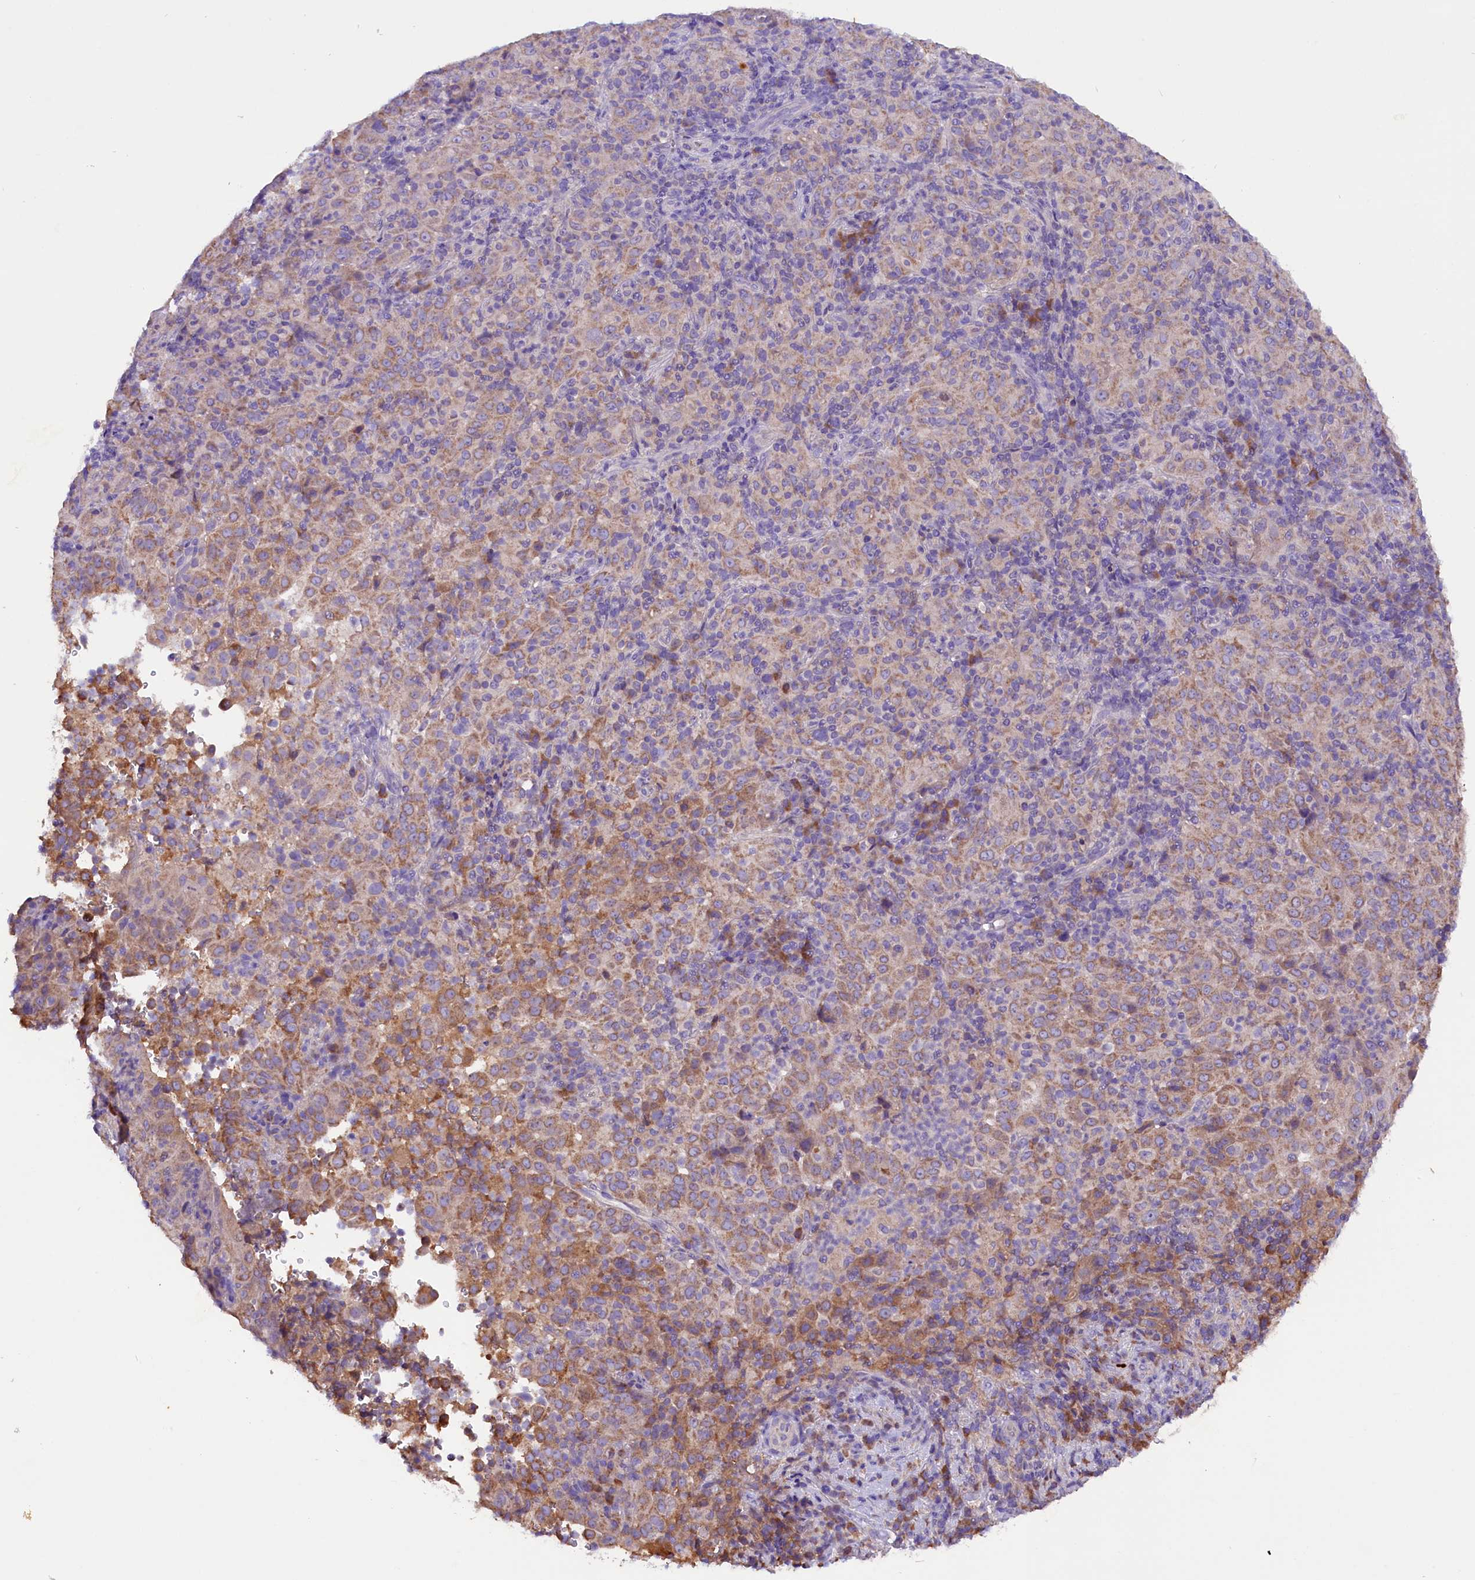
{"staining": {"intensity": "weak", "quantity": ">75%", "location": "cytoplasmic/membranous"}, "tissue": "pancreatic cancer", "cell_type": "Tumor cells", "image_type": "cancer", "snomed": [{"axis": "morphology", "description": "Adenocarcinoma, NOS"}, {"axis": "topography", "description": "Pancreas"}], "caption": "Immunohistochemical staining of pancreatic adenocarcinoma shows low levels of weak cytoplasmic/membranous positivity in about >75% of tumor cells.", "gene": "SIX5", "patient": {"sex": "male", "age": 63}}